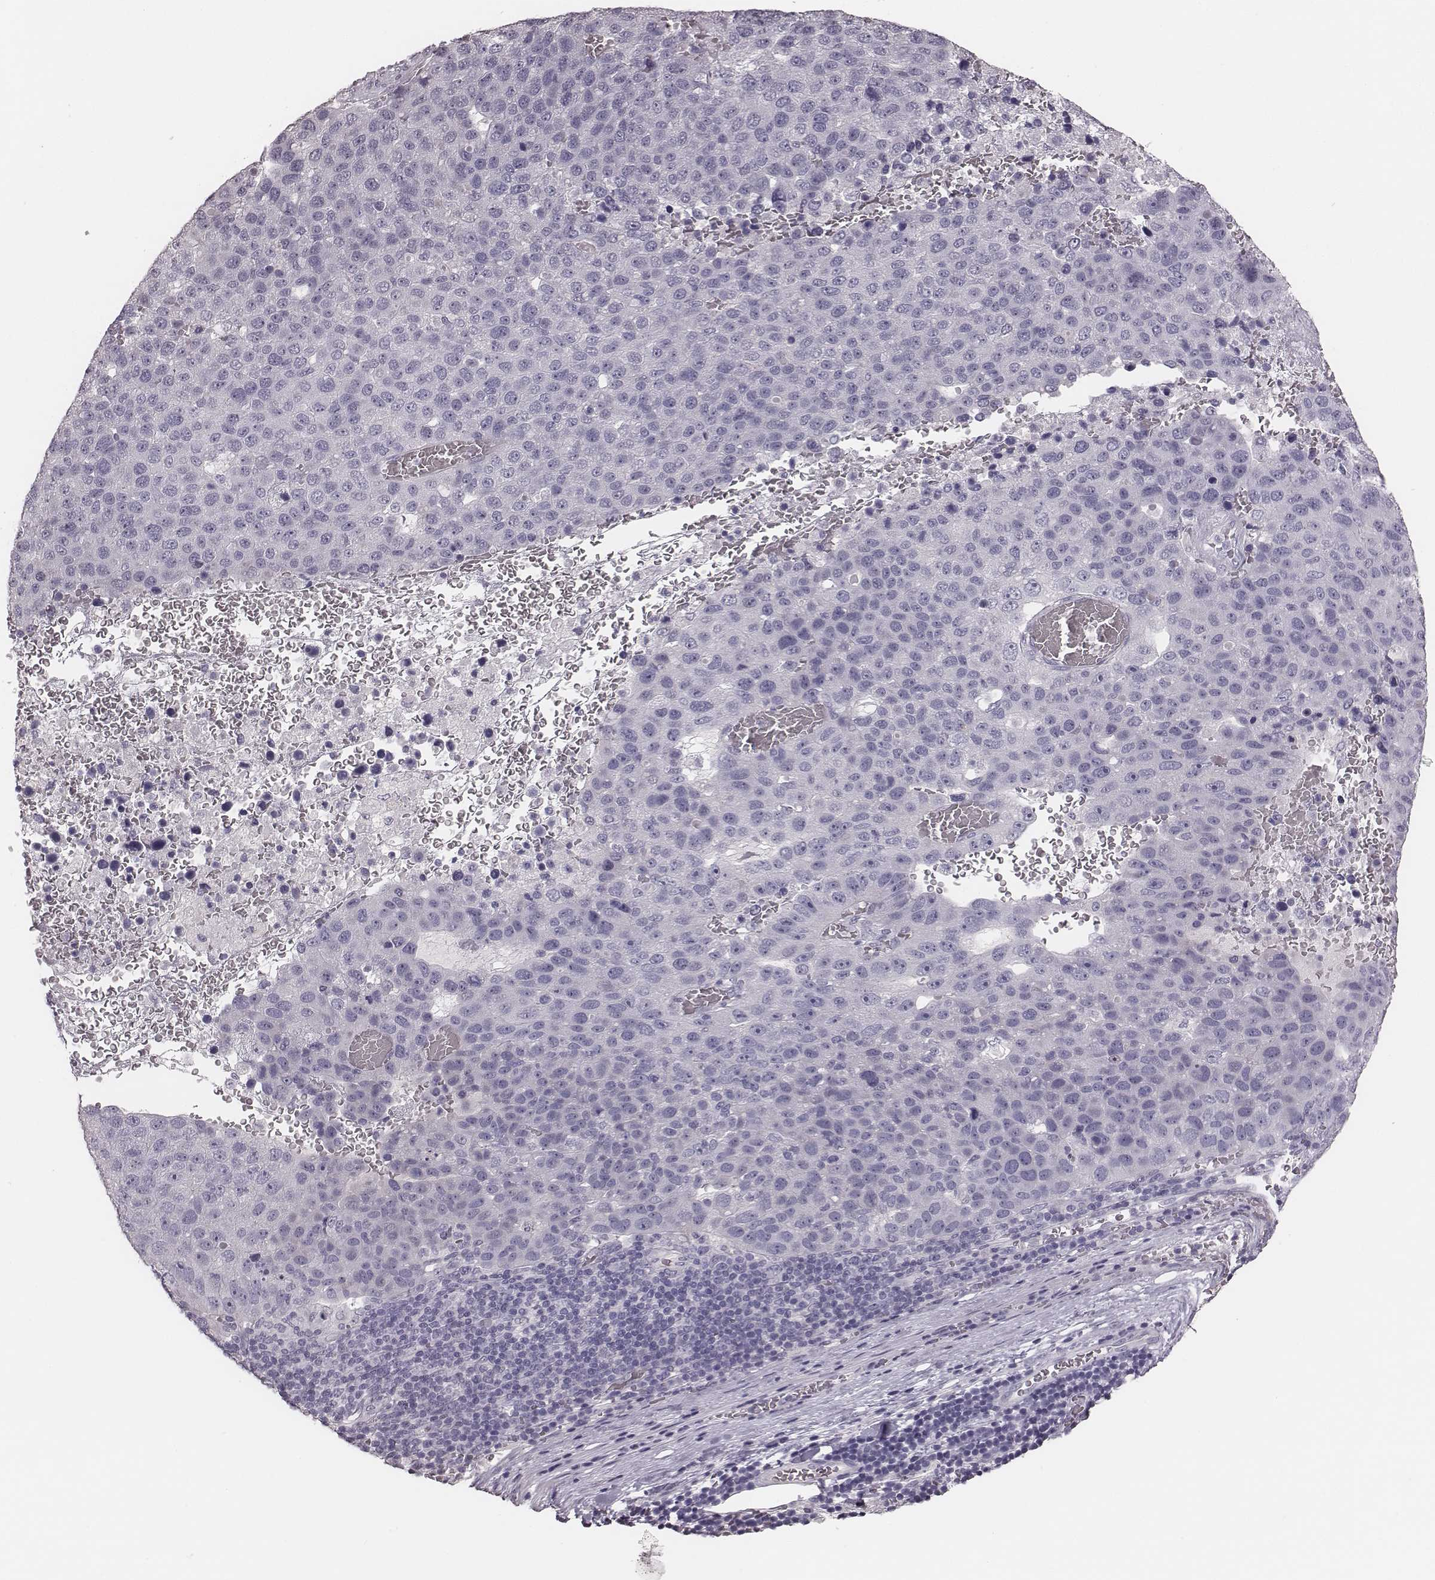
{"staining": {"intensity": "negative", "quantity": "none", "location": "none"}, "tissue": "pancreatic cancer", "cell_type": "Tumor cells", "image_type": "cancer", "snomed": [{"axis": "morphology", "description": "Adenocarcinoma, NOS"}, {"axis": "topography", "description": "Pancreas"}], "caption": "This histopathology image is of pancreatic adenocarcinoma stained with IHC to label a protein in brown with the nuclei are counter-stained blue. There is no positivity in tumor cells.", "gene": "CSHL1", "patient": {"sex": "female", "age": 61}}